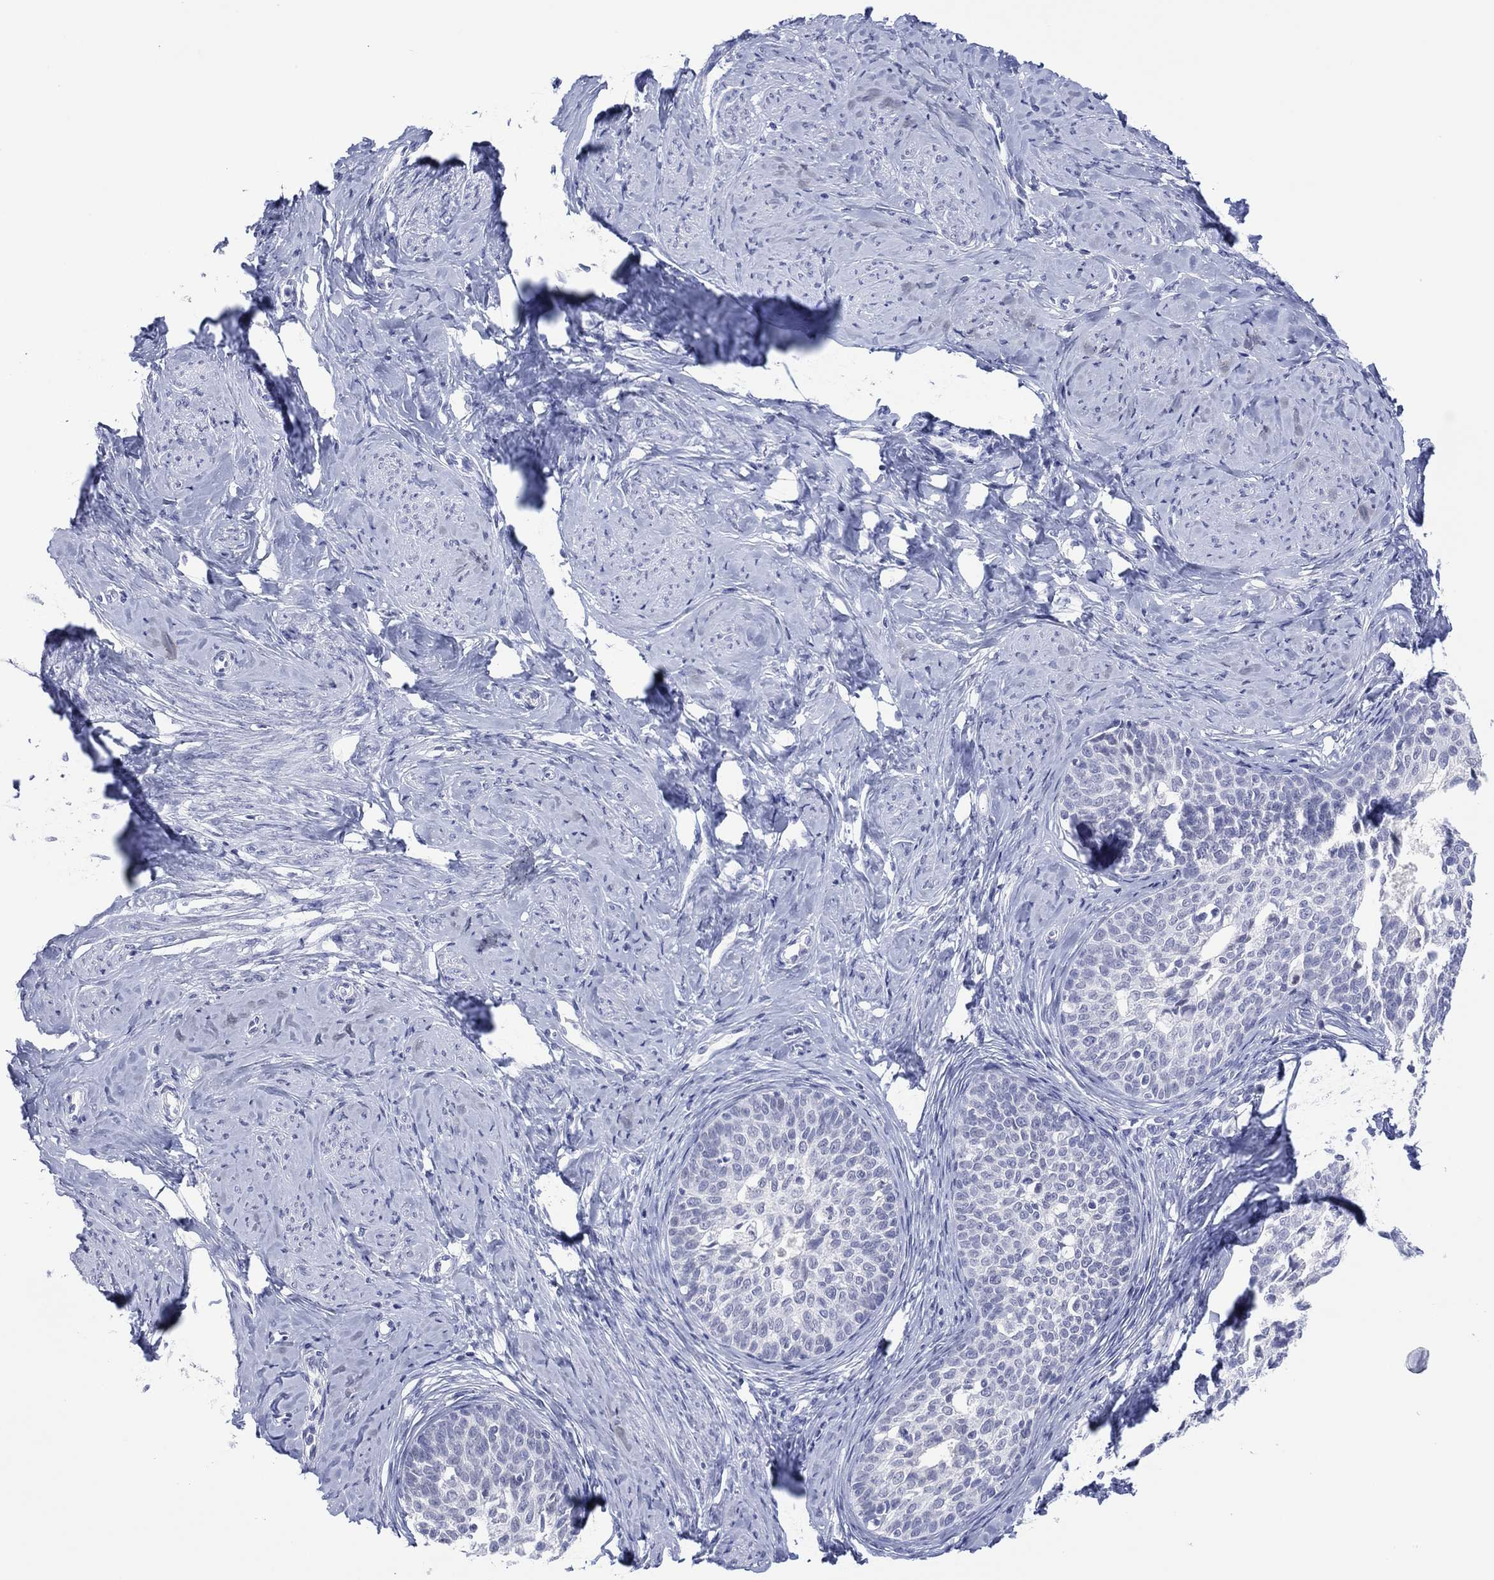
{"staining": {"intensity": "negative", "quantity": "none", "location": "none"}, "tissue": "cervical cancer", "cell_type": "Tumor cells", "image_type": "cancer", "snomed": [{"axis": "morphology", "description": "Squamous cell carcinoma, NOS"}, {"axis": "topography", "description": "Cervix"}], "caption": "Human squamous cell carcinoma (cervical) stained for a protein using immunohistochemistry (IHC) displays no positivity in tumor cells.", "gene": "UTF1", "patient": {"sex": "female", "age": 51}}